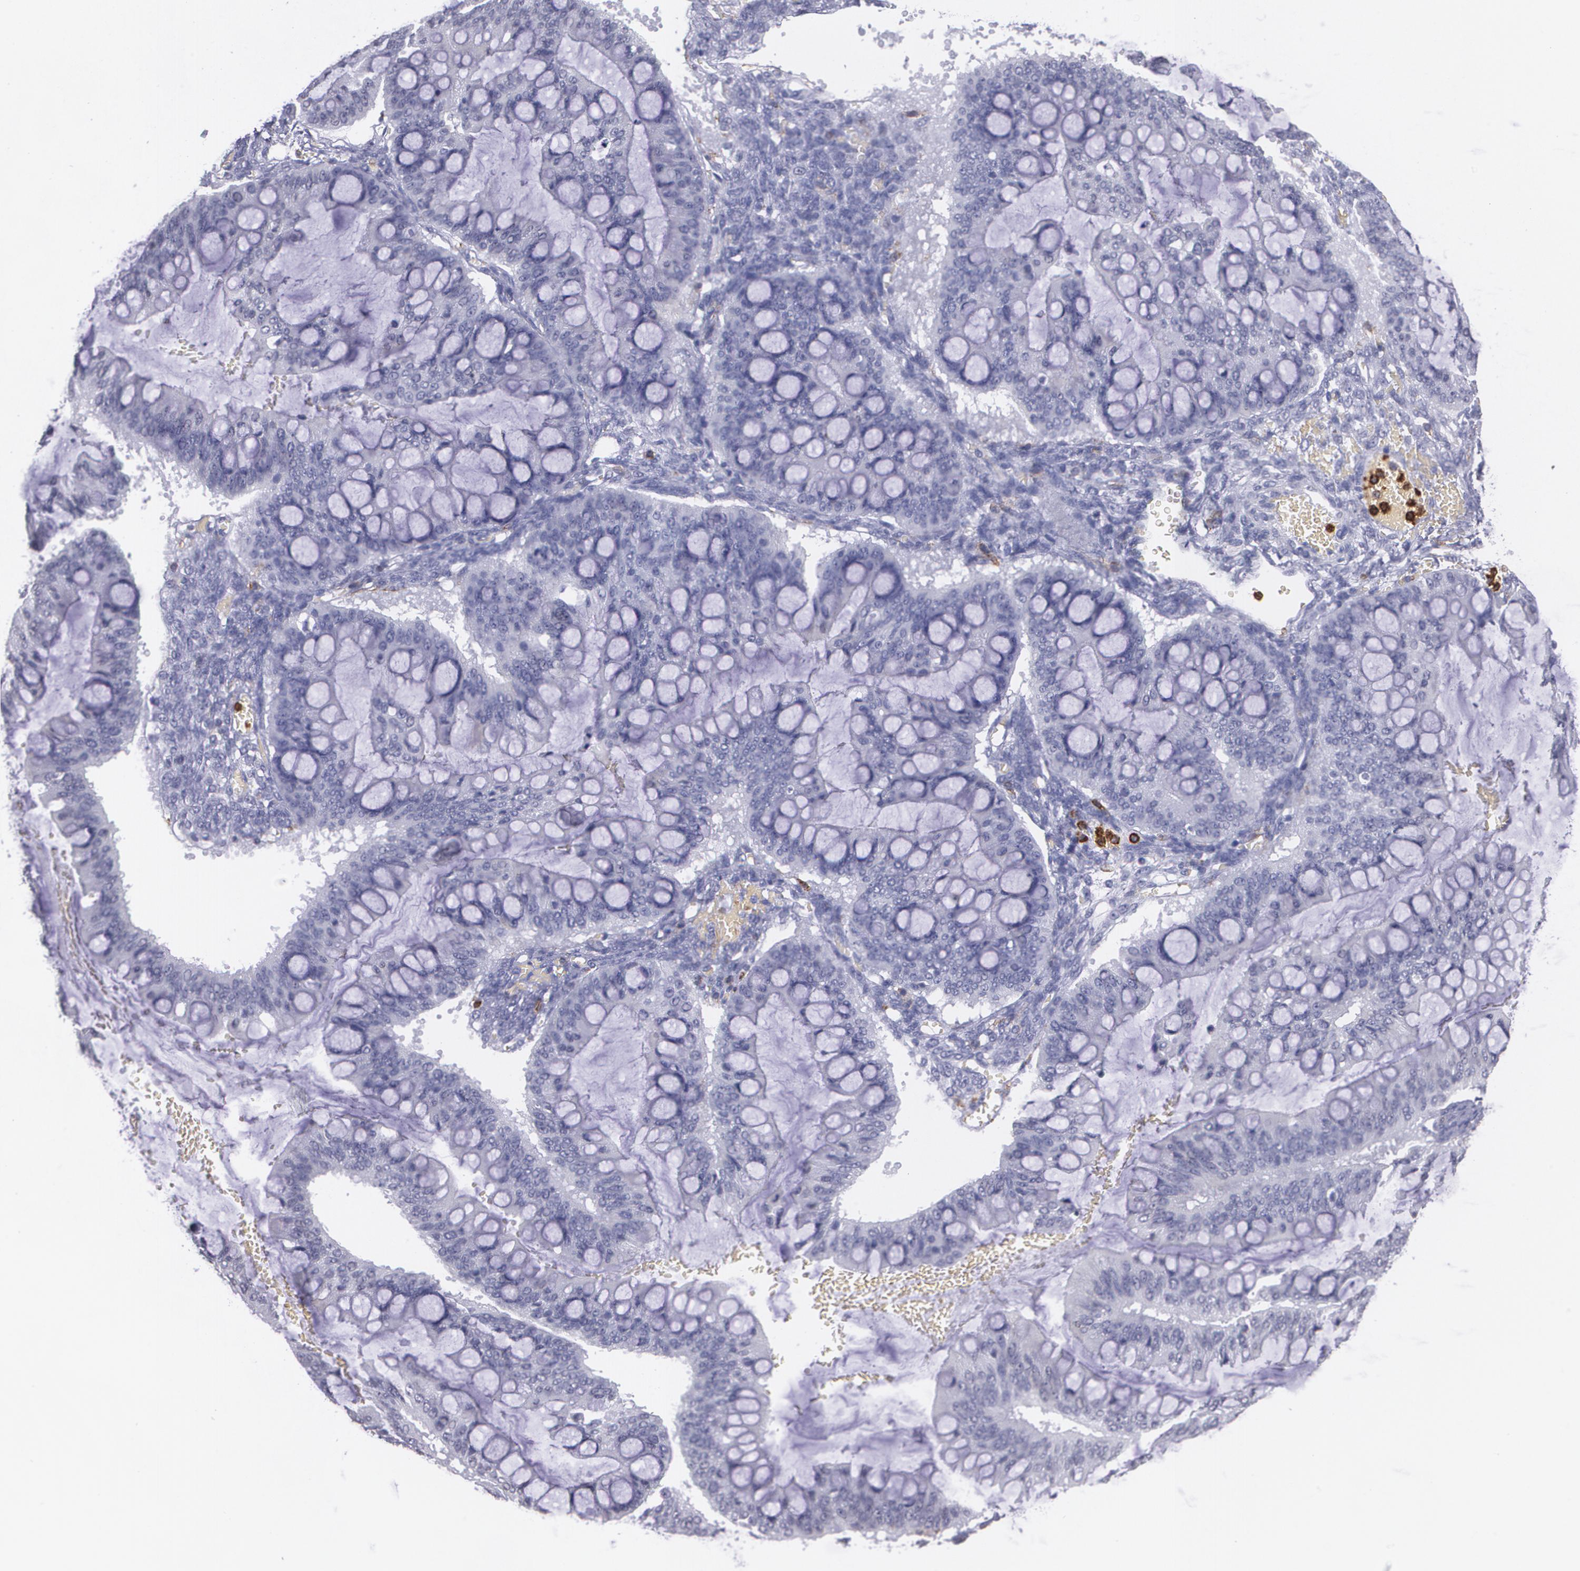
{"staining": {"intensity": "negative", "quantity": "none", "location": "none"}, "tissue": "ovarian cancer", "cell_type": "Tumor cells", "image_type": "cancer", "snomed": [{"axis": "morphology", "description": "Cystadenocarcinoma, mucinous, NOS"}, {"axis": "topography", "description": "Ovary"}], "caption": "A high-resolution image shows immunohistochemistry staining of ovarian mucinous cystadenocarcinoma, which exhibits no significant positivity in tumor cells. (DAB IHC visualized using brightfield microscopy, high magnification).", "gene": "PTPRC", "patient": {"sex": "female", "age": 73}}